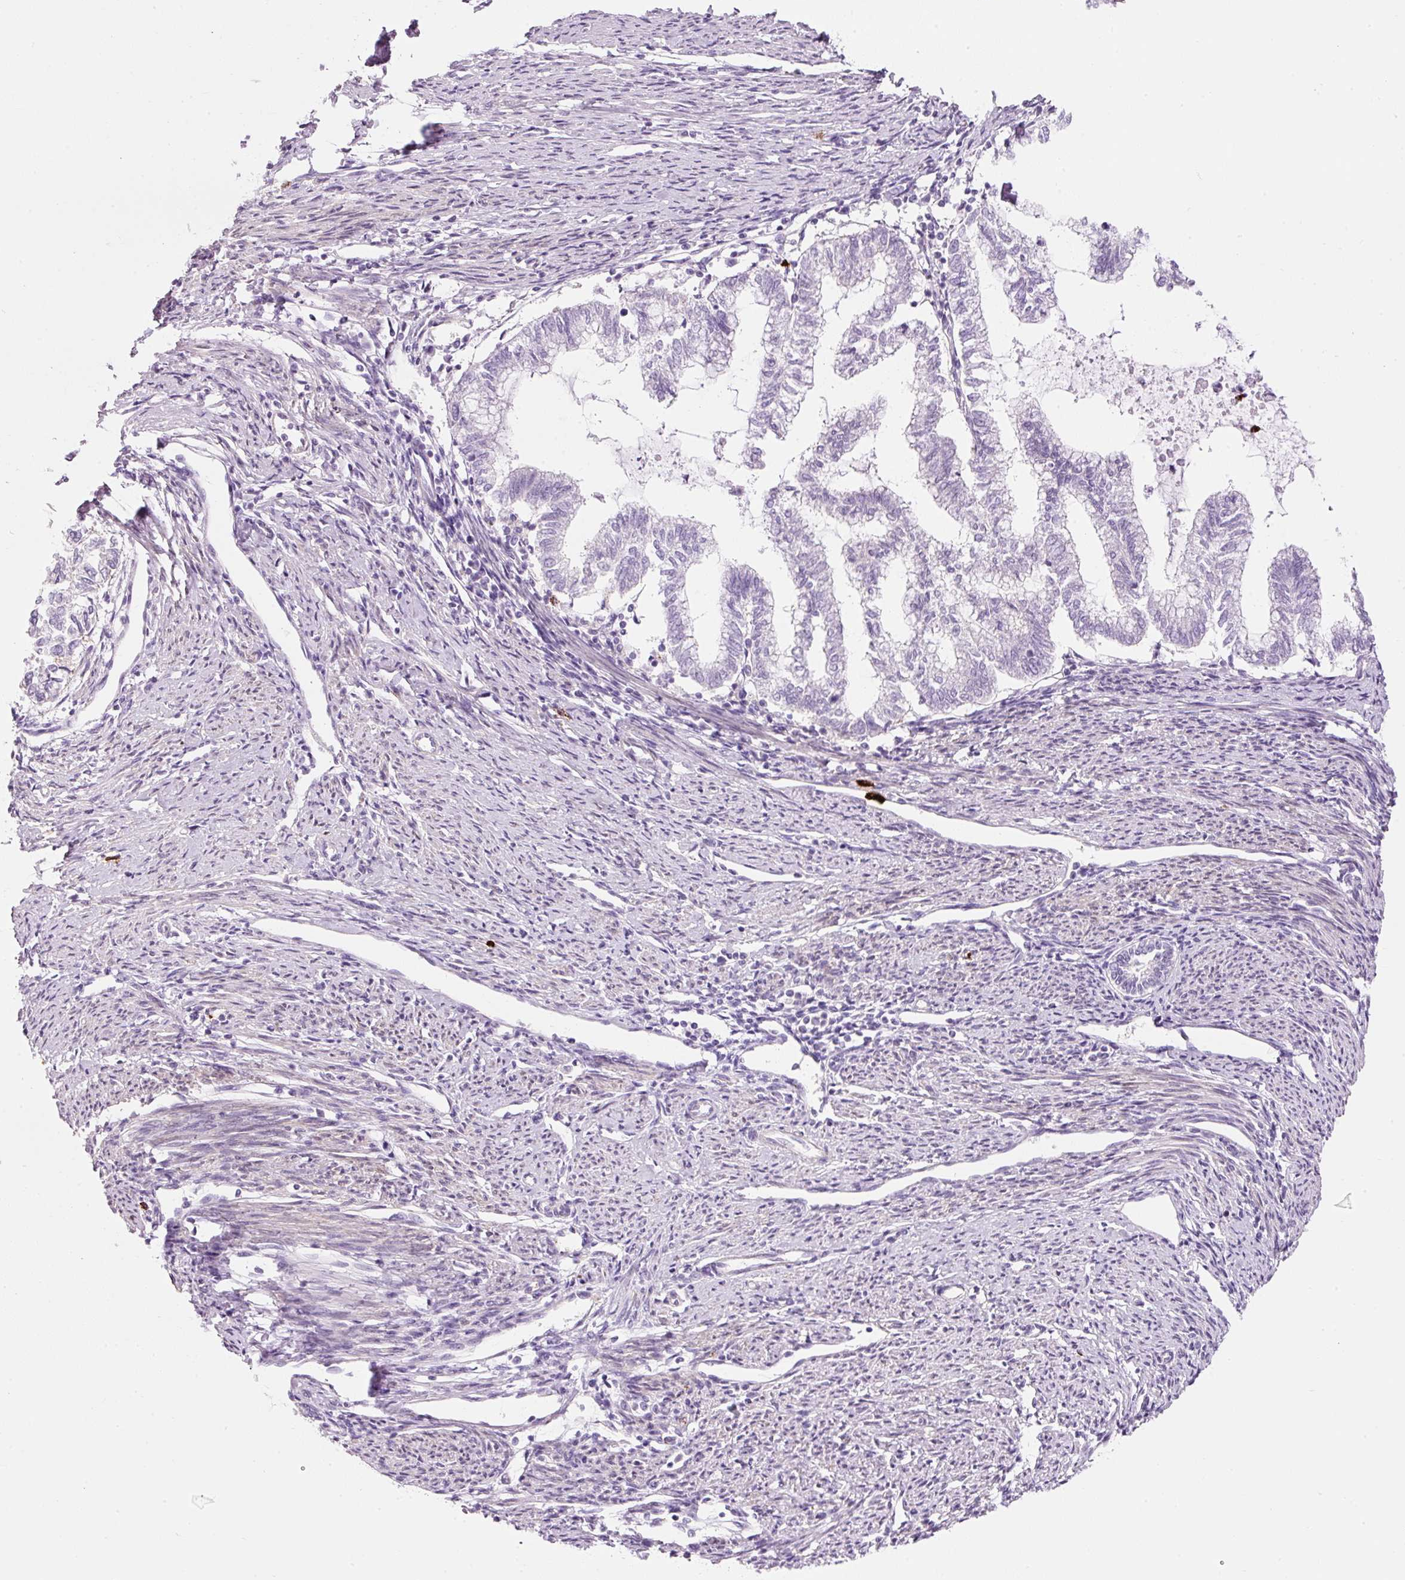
{"staining": {"intensity": "negative", "quantity": "none", "location": "none"}, "tissue": "endometrial cancer", "cell_type": "Tumor cells", "image_type": "cancer", "snomed": [{"axis": "morphology", "description": "Adenocarcinoma, NOS"}, {"axis": "topography", "description": "Endometrium"}], "caption": "High magnification brightfield microscopy of endometrial cancer (adenocarcinoma) stained with DAB (3,3'-diaminobenzidine) (brown) and counterstained with hematoxylin (blue): tumor cells show no significant staining.", "gene": "MAP3K3", "patient": {"sex": "female", "age": 79}}